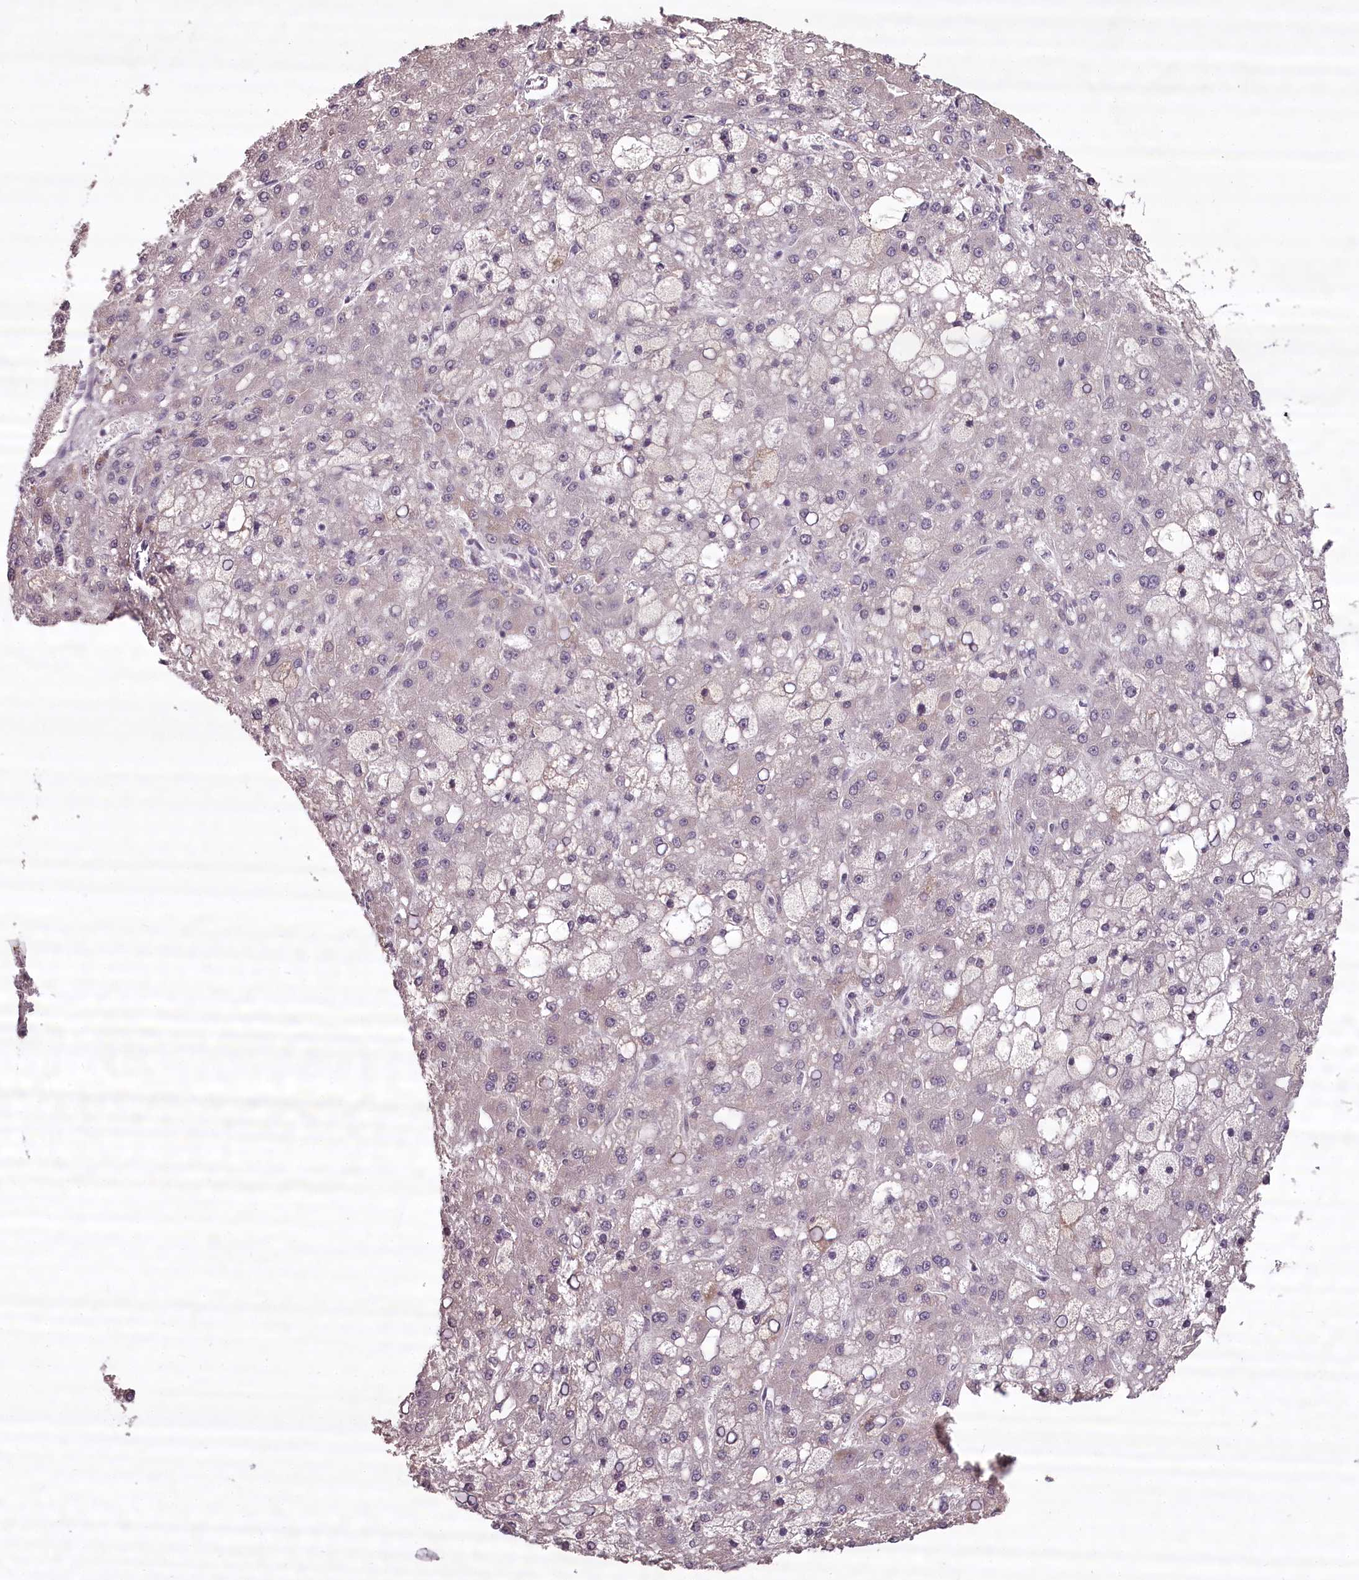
{"staining": {"intensity": "negative", "quantity": "none", "location": "none"}, "tissue": "liver cancer", "cell_type": "Tumor cells", "image_type": "cancer", "snomed": [{"axis": "morphology", "description": "Carcinoma, Hepatocellular, NOS"}, {"axis": "topography", "description": "Liver"}], "caption": "Immunohistochemical staining of liver hepatocellular carcinoma reveals no significant expression in tumor cells.", "gene": "CCDC92", "patient": {"sex": "male", "age": 67}}